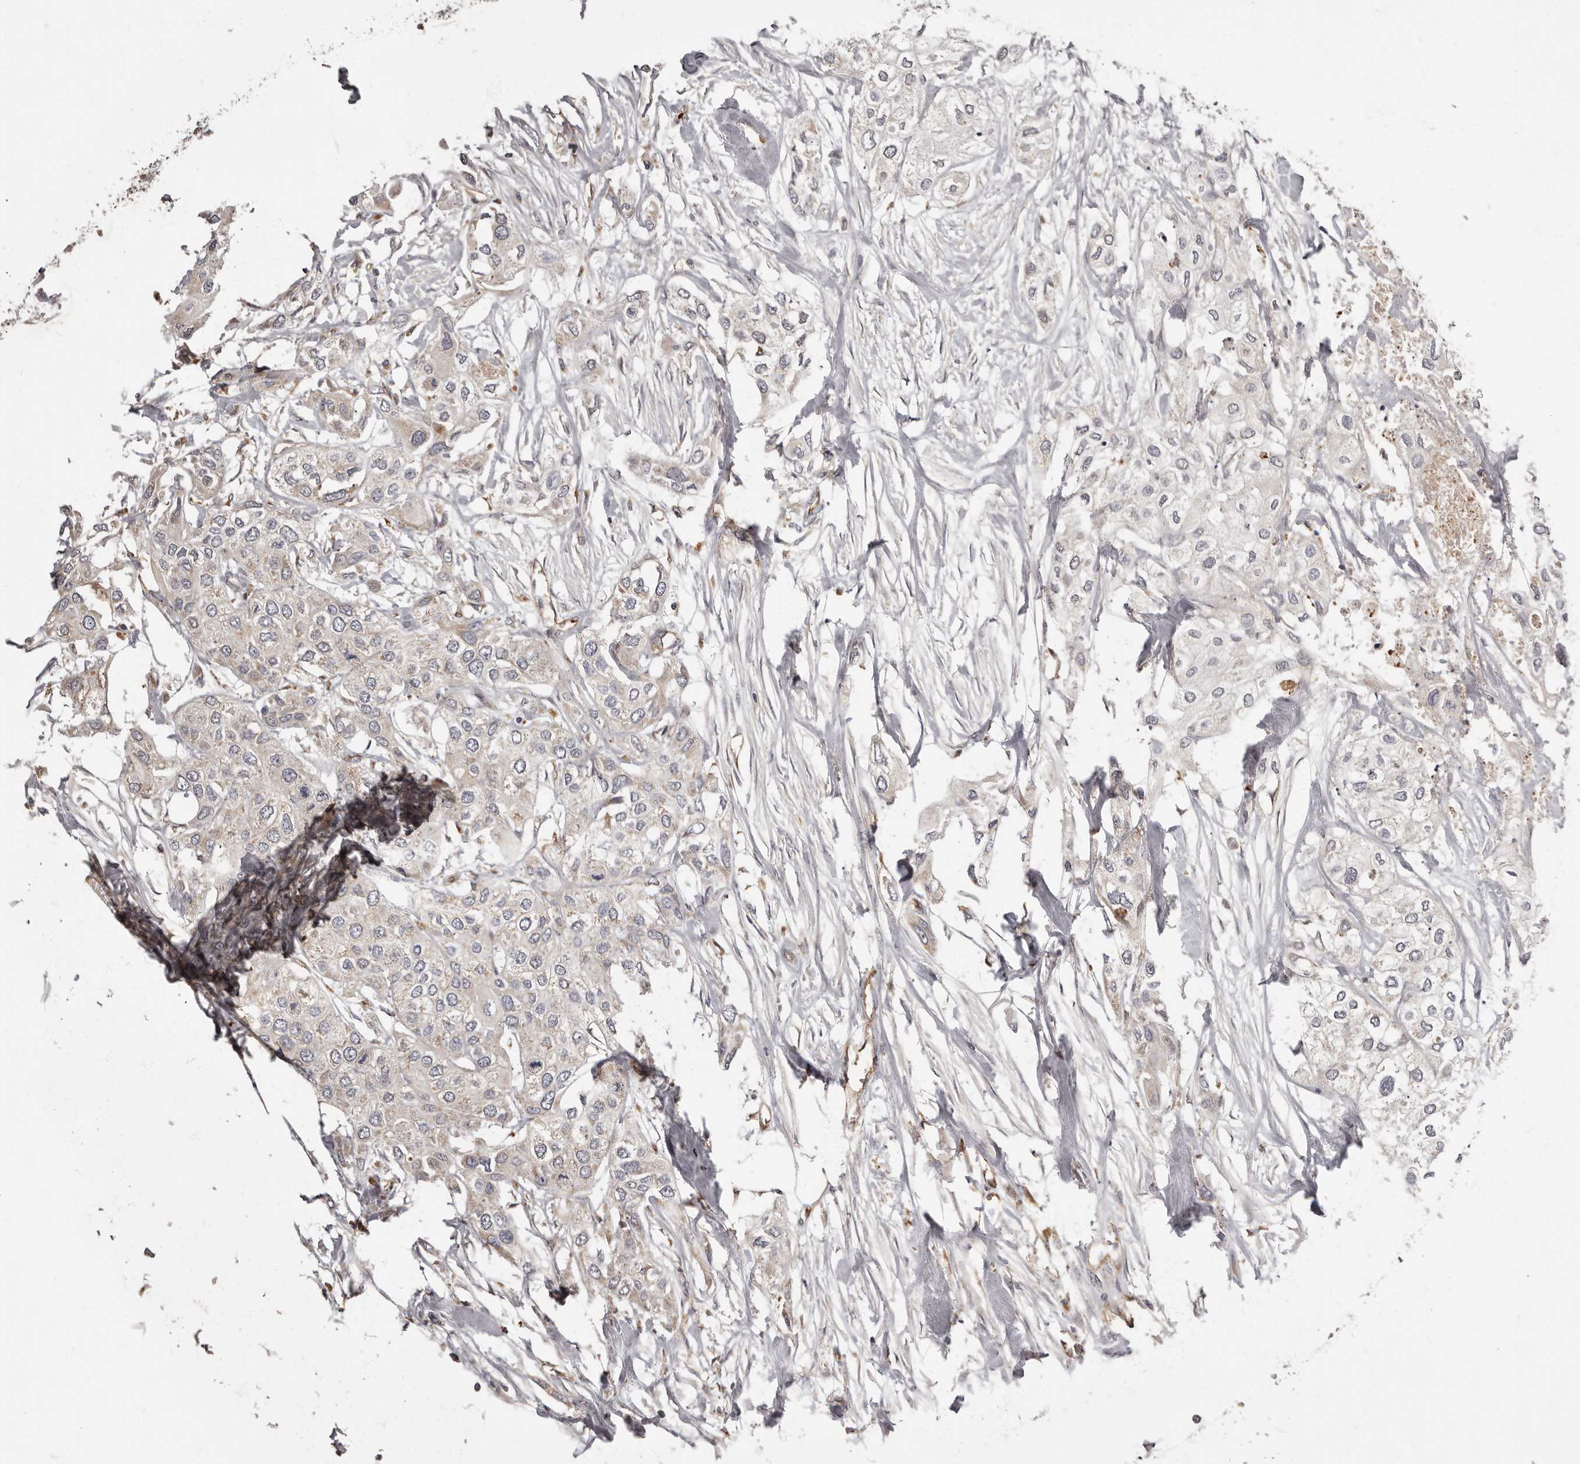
{"staining": {"intensity": "negative", "quantity": "none", "location": "none"}, "tissue": "urothelial cancer", "cell_type": "Tumor cells", "image_type": "cancer", "snomed": [{"axis": "morphology", "description": "Urothelial carcinoma, High grade"}, {"axis": "topography", "description": "Urinary bladder"}], "caption": "Immunohistochemical staining of urothelial carcinoma (high-grade) exhibits no significant staining in tumor cells.", "gene": "ADCY2", "patient": {"sex": "male", "age": 64}}